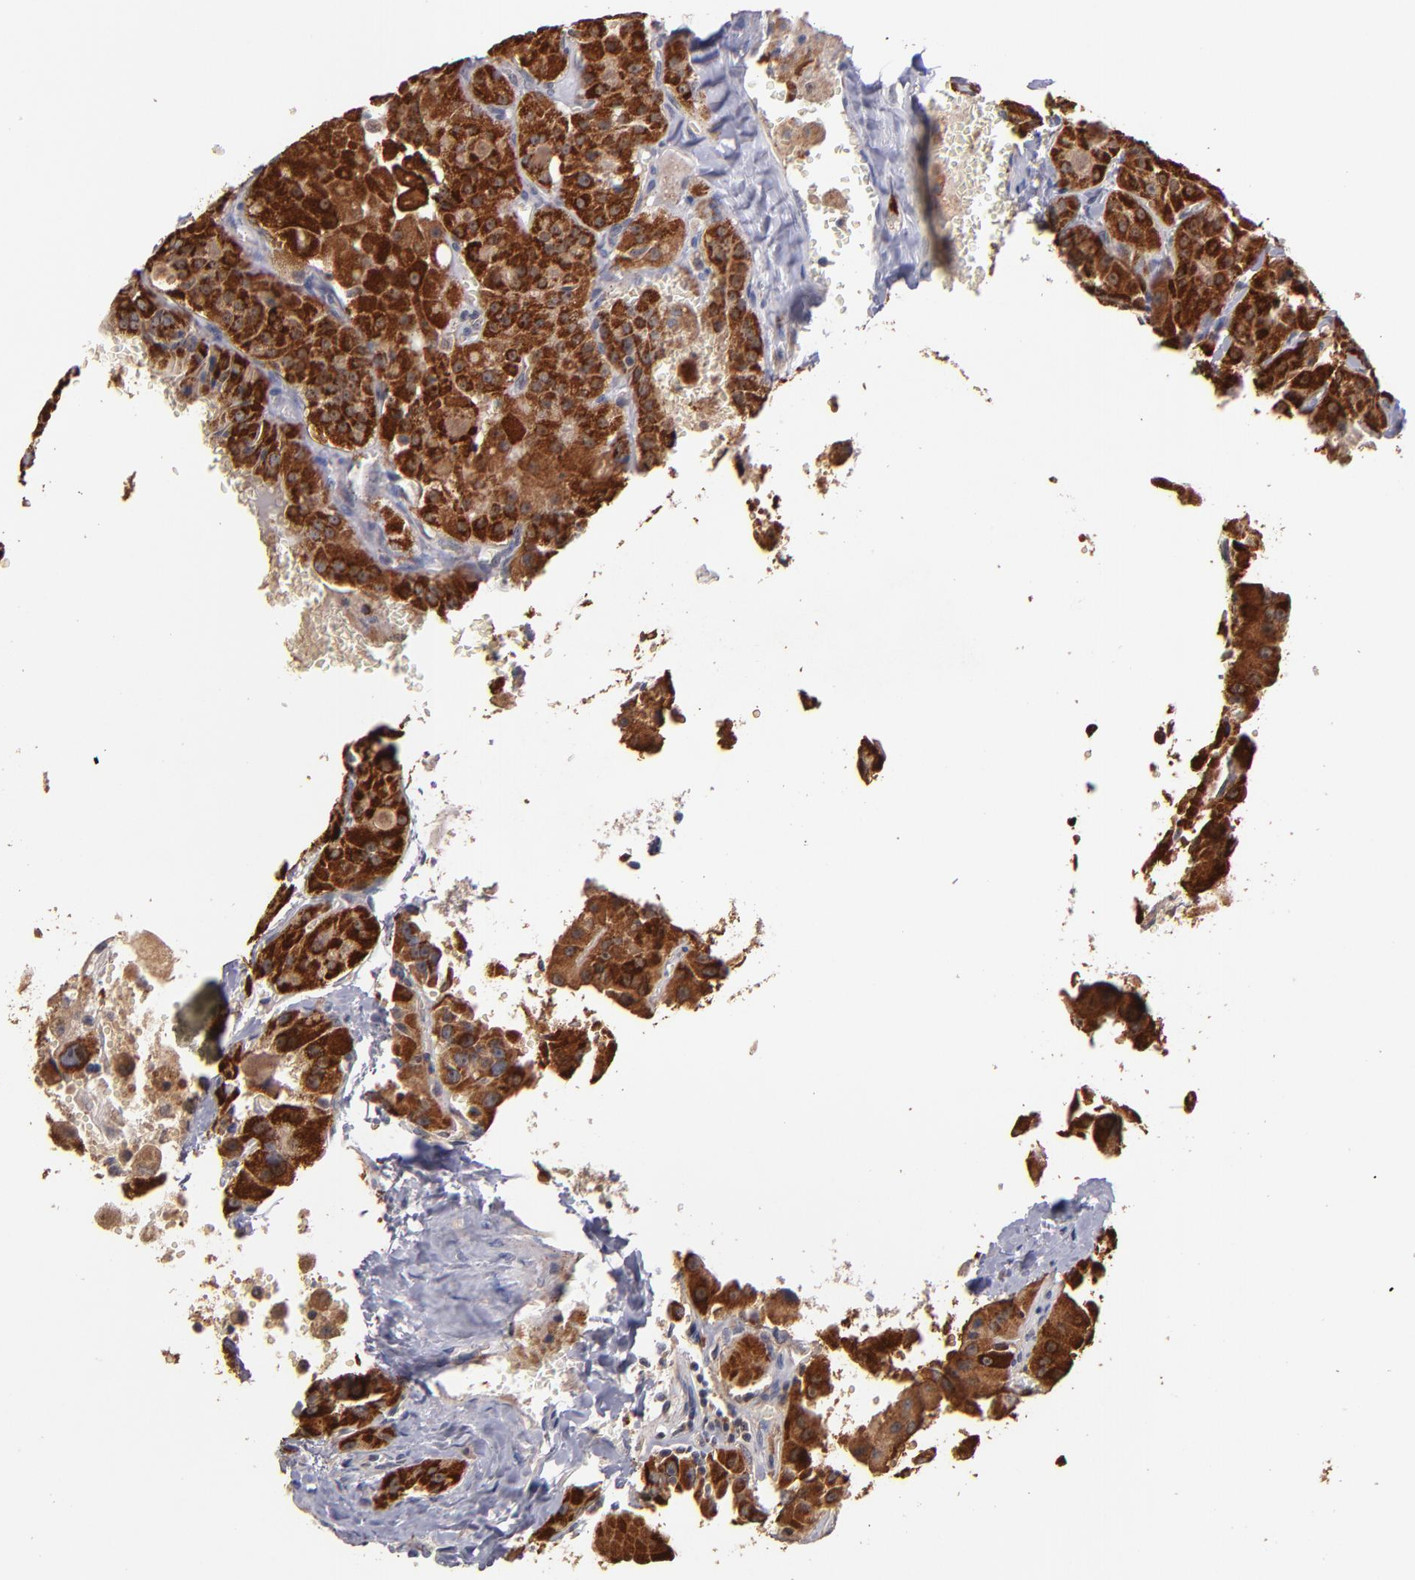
{"staining": {"intensity": "strong", "quantity": ">75%", "location": "cytoplasmic/membranous"}, "tissue": "thyroid cancer", "cell_type": "Tumor cells", "image_type": "cancer", "snomed": [{"axis": "morphology", "description": "Carcinoma, NOS"}, {"axis": "topography", "description": "Thyroid gland"}], "caption": "Protein analysis of thyroid cancer tissue shows strong cytoplasmic/membranous positivity in about >75% of tumor cells.", "gene": "DIABLO", "patient": {"sex": "male", "age": 76}}